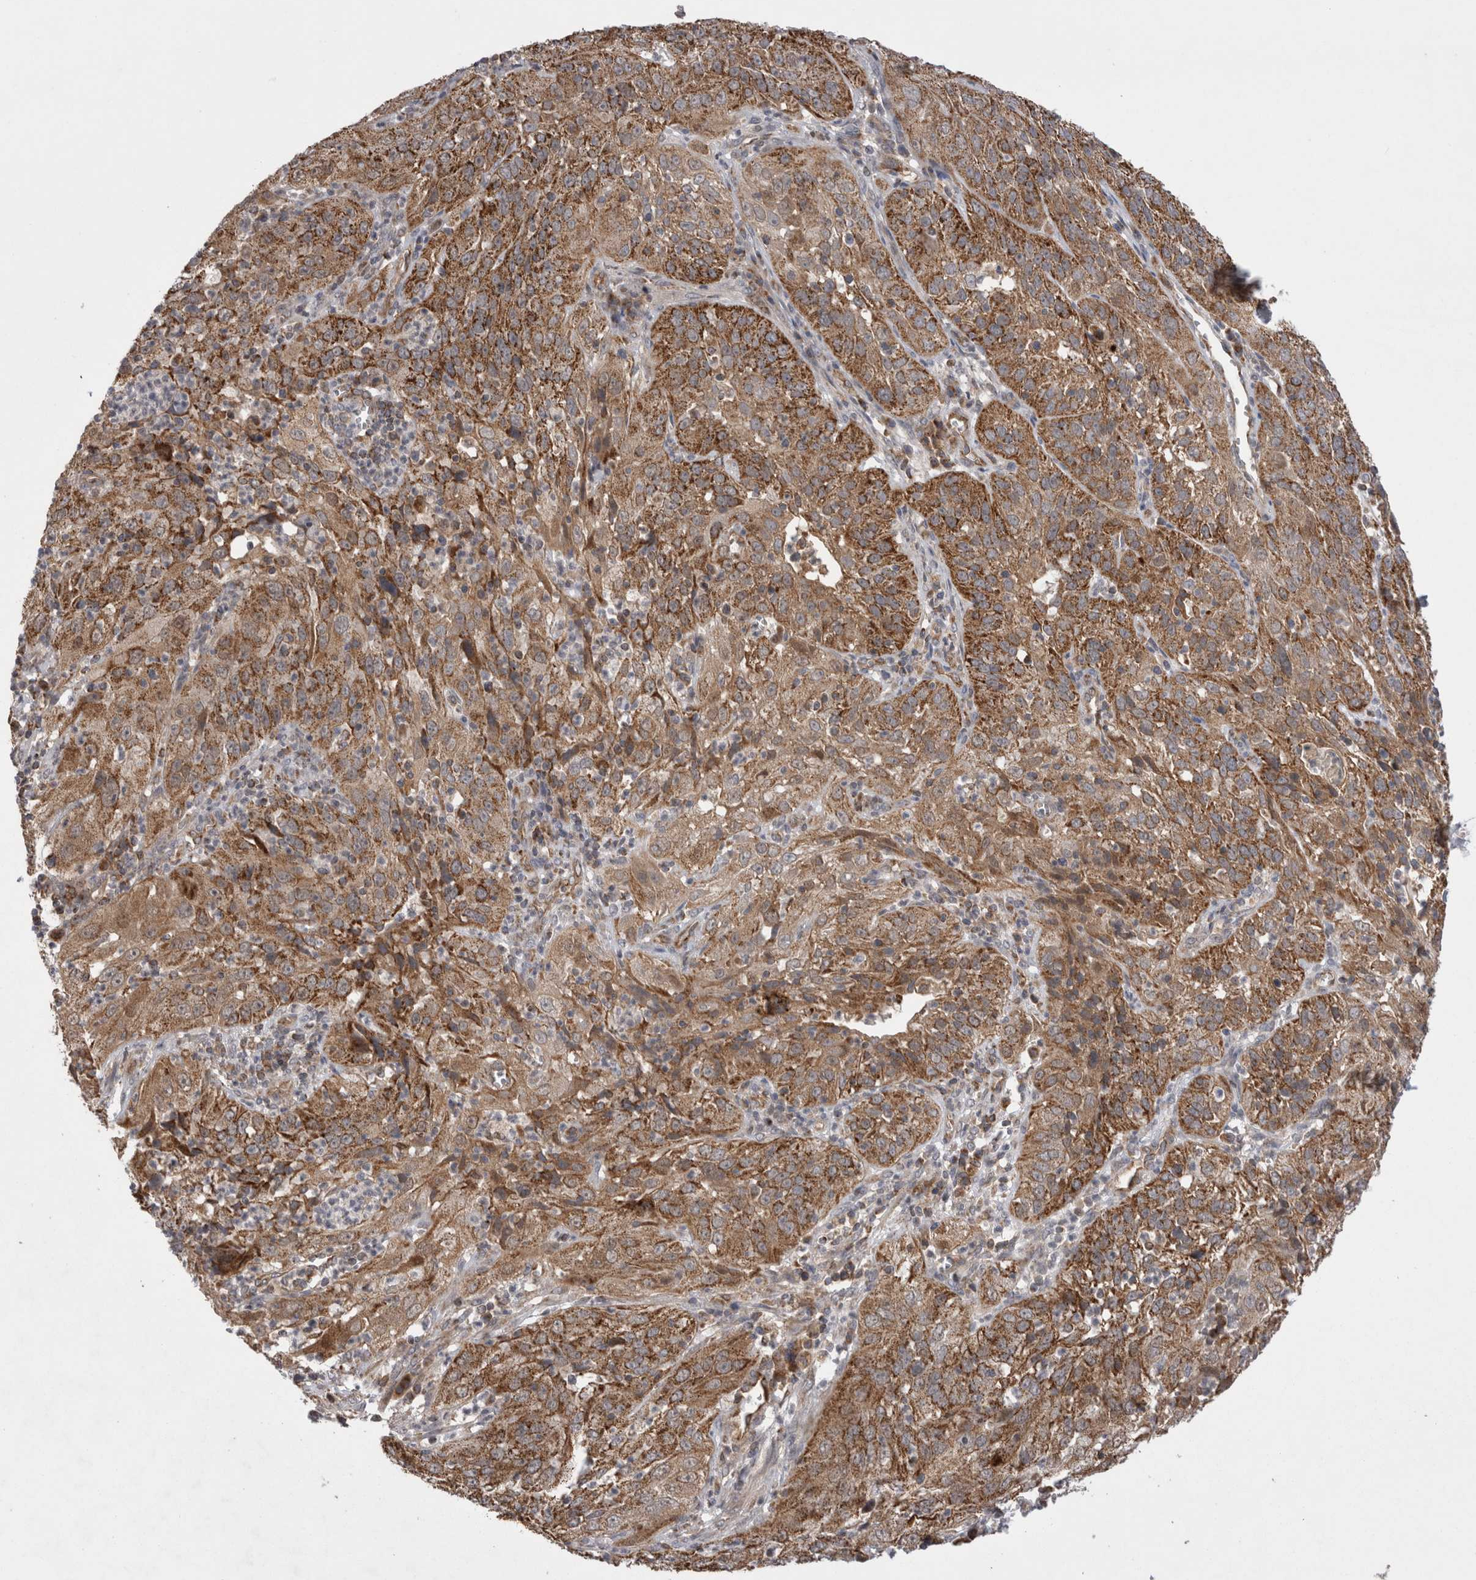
{"staining": {"intensity": "strong", "quantity": ">75%", "location": "cytoplasmic/membranous"}, "tissue": "cervical cancer", "cell_type": "Tumor cells", "image_type": "cancer", "snomed": [{"axis": "morphology", "description": "Squamous cell carcinoma, NOS"}, {"axis": "topography", "description": "Cervix"}], "caption": "About >75% of tumor cells in human cervical cancer (squamous cell carcinoma) display strong cytoplasmic/membranous protein staining as visualized by brown immunohistochemical staining.", "gene": "DARS2", "patient": {"sex": "female", "age": 32}}